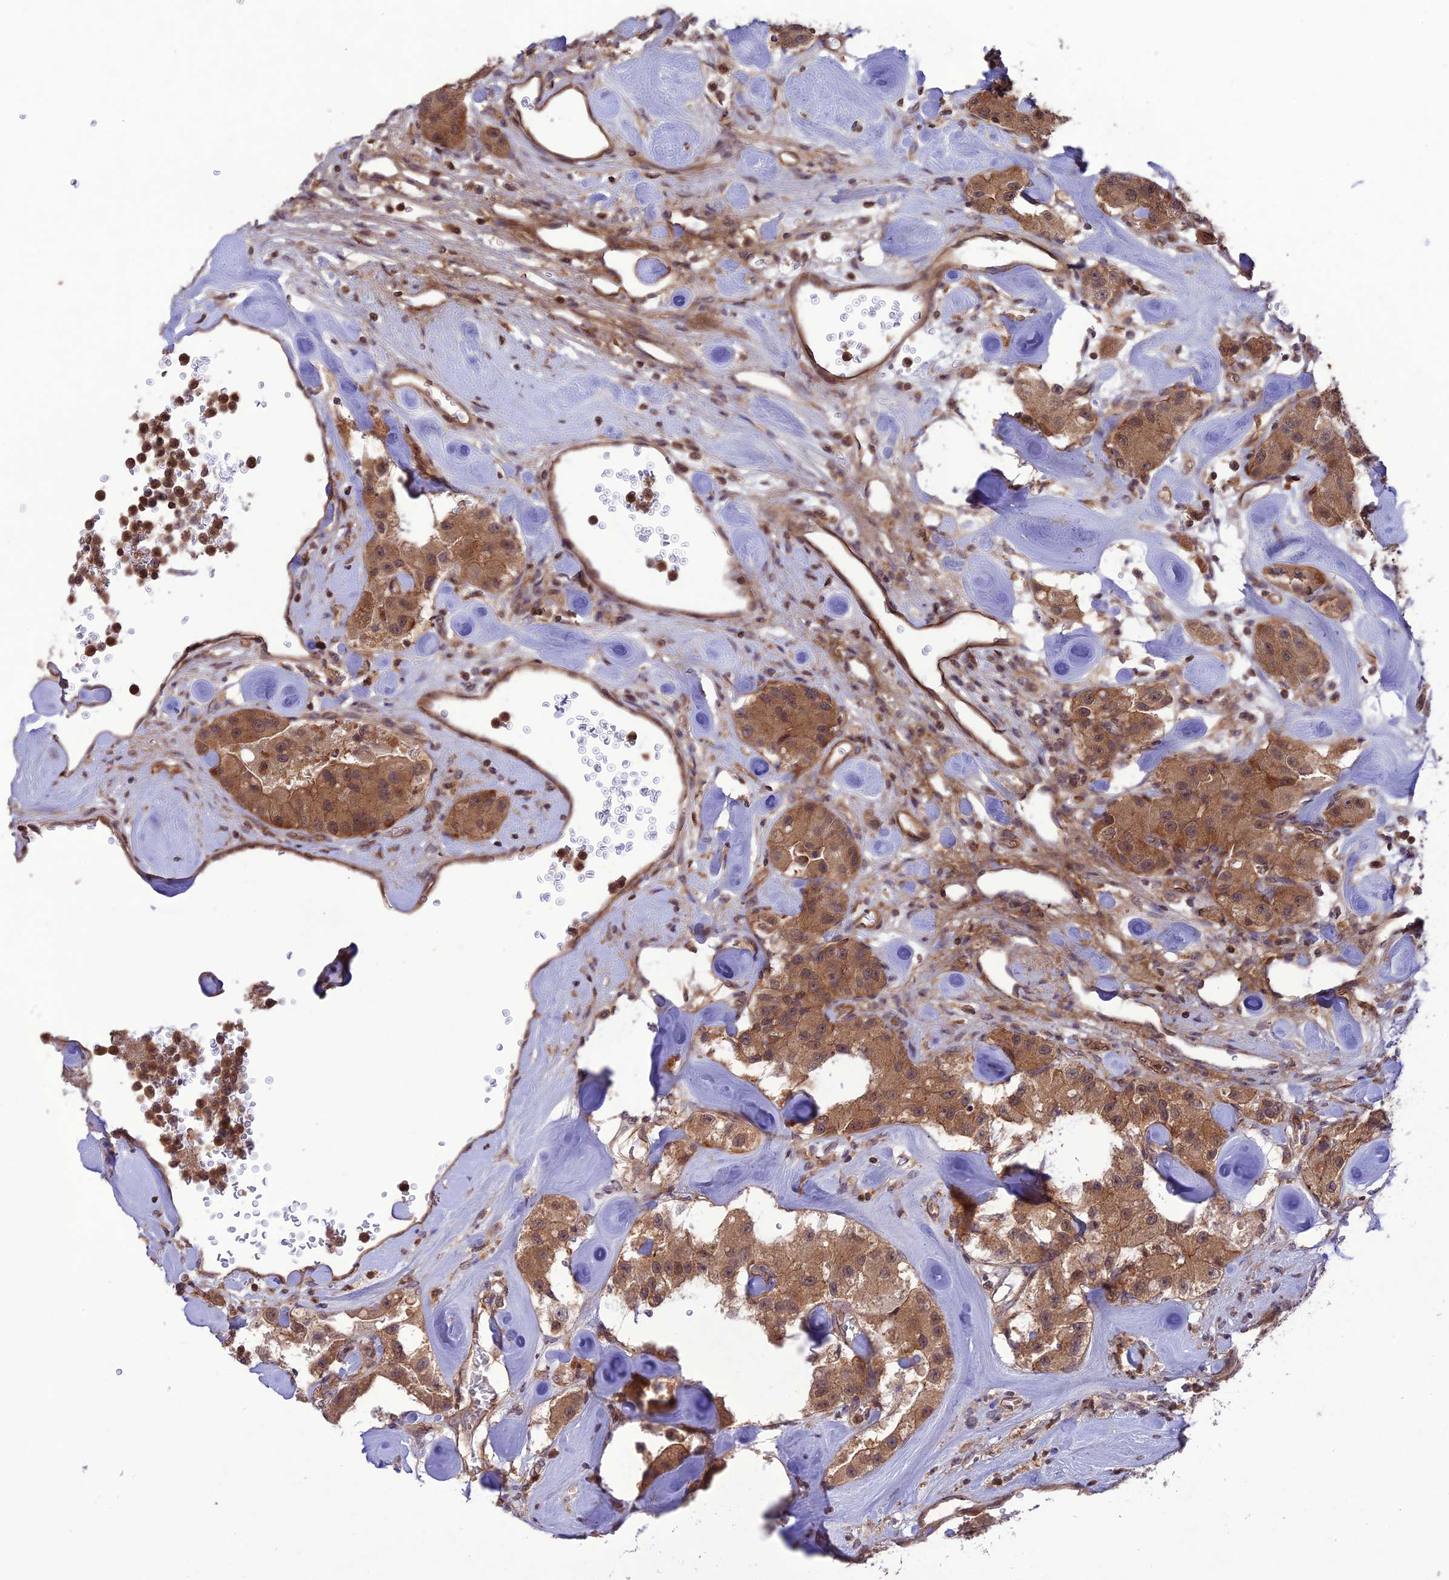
{"staining": {"intensity": "moderate", "quantity": ">75%", "location": "cytoplasmic/membranous"}, "tissue": "carcinoid", "cell_type": "Tumor cells", "image_type": "cancer", "snomed": [{"axis": "morphology", "description": "Carcinoid, malignant, NOS"}, {"axis": "topography", "description": "Pancreas"}], "caption": "Brown immunohistochemical staining in human carcinoid shows moderate cytoplasmic/membranous positivity in approximately >75% of tumor cells.", "gene": "FCHSD1", "patient": {"sex": "male", "age": 41}}